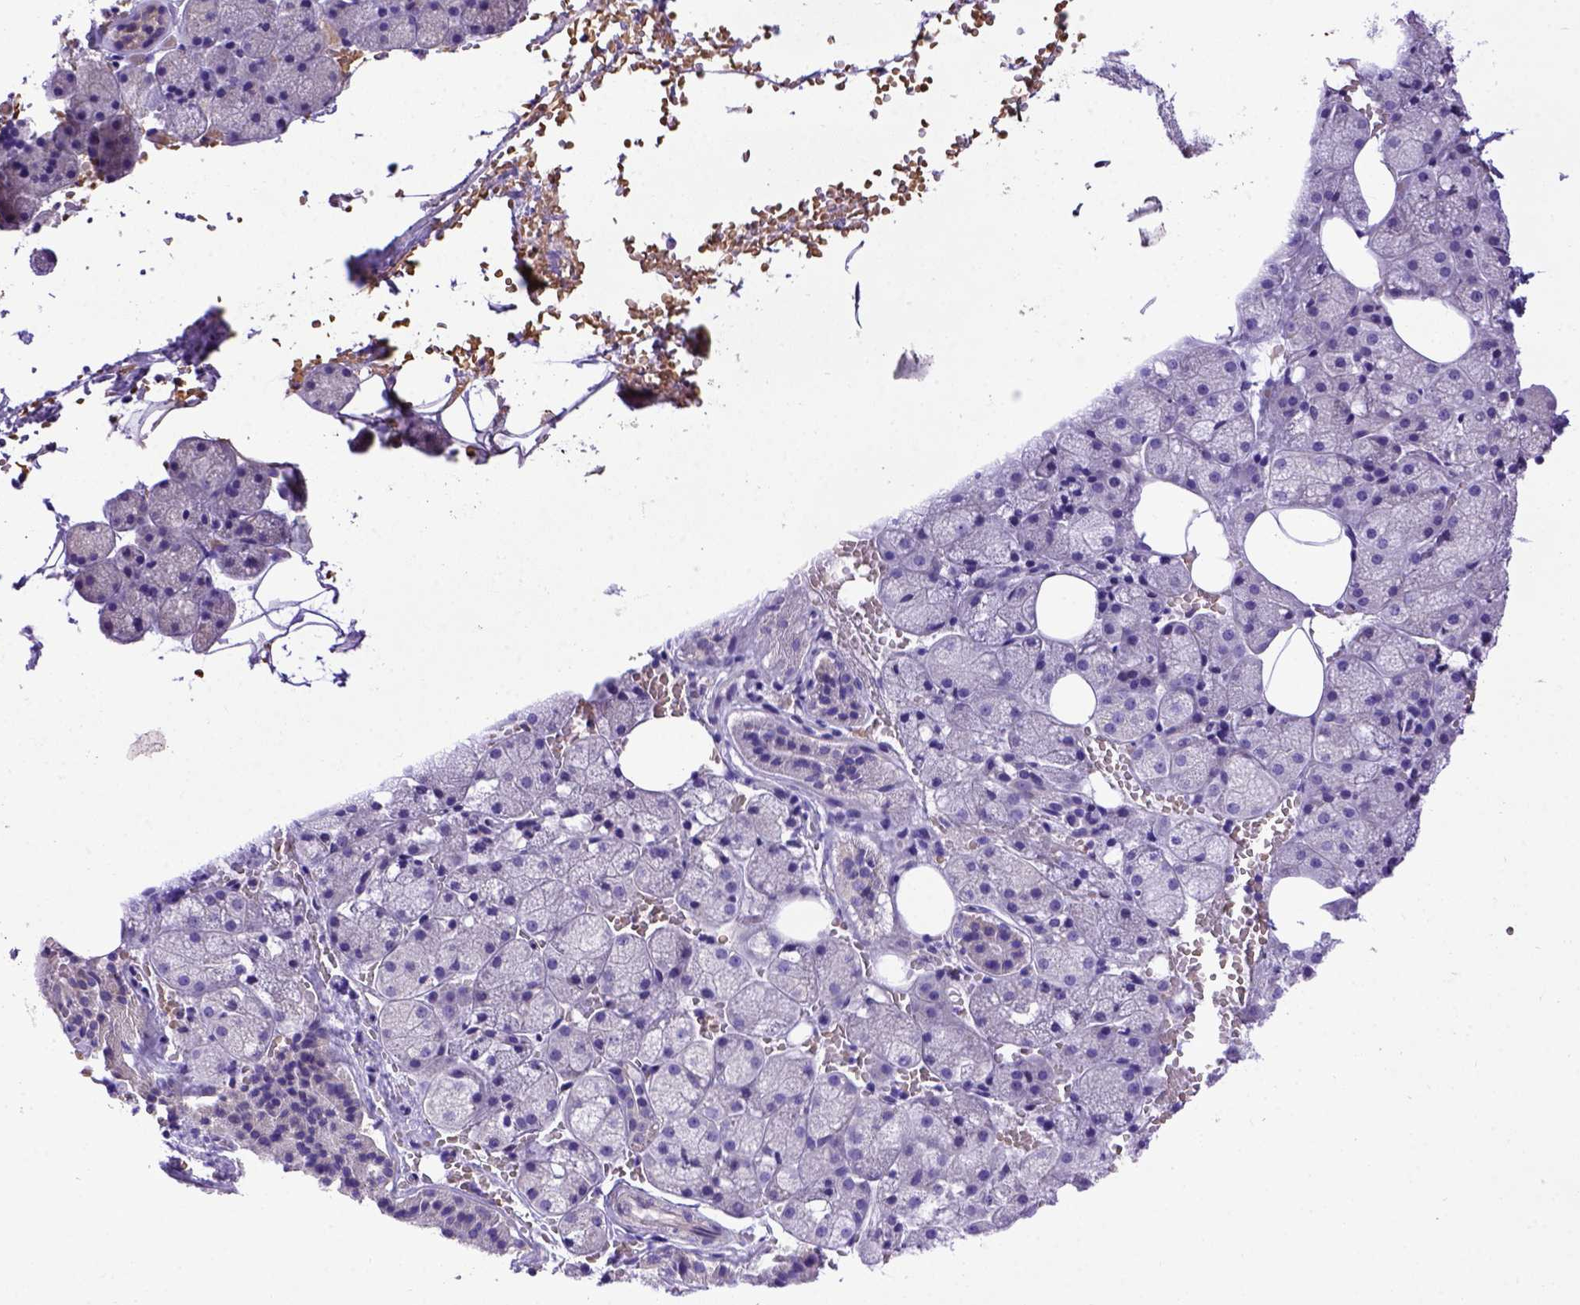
{"staining": {"intensity": "negative", "quantity": "none", "location": "none"}, "tissue": "salivary gland", "cell_type": "Glandular cells", "image_type": "normal", "snomed": [{"axis": "morphology", "description": "Normal tissue, NOS"}, {"axis": "topography", "description": "Salivary gland"}, {"axis": "topography", "description": "Peripheral nerve tissue"}], "caption": "A high-resolution histopathology image shows immunohistochemistry staining of unremarkable salivary gland, which demonstrates no significant expression in glandular cells. (DAB immunohistochemistry (IHC) visualized using brightfield microscopy, high magnification).", "gene": "ADAM12", "patient": {"sex": "male", "age": 38}}